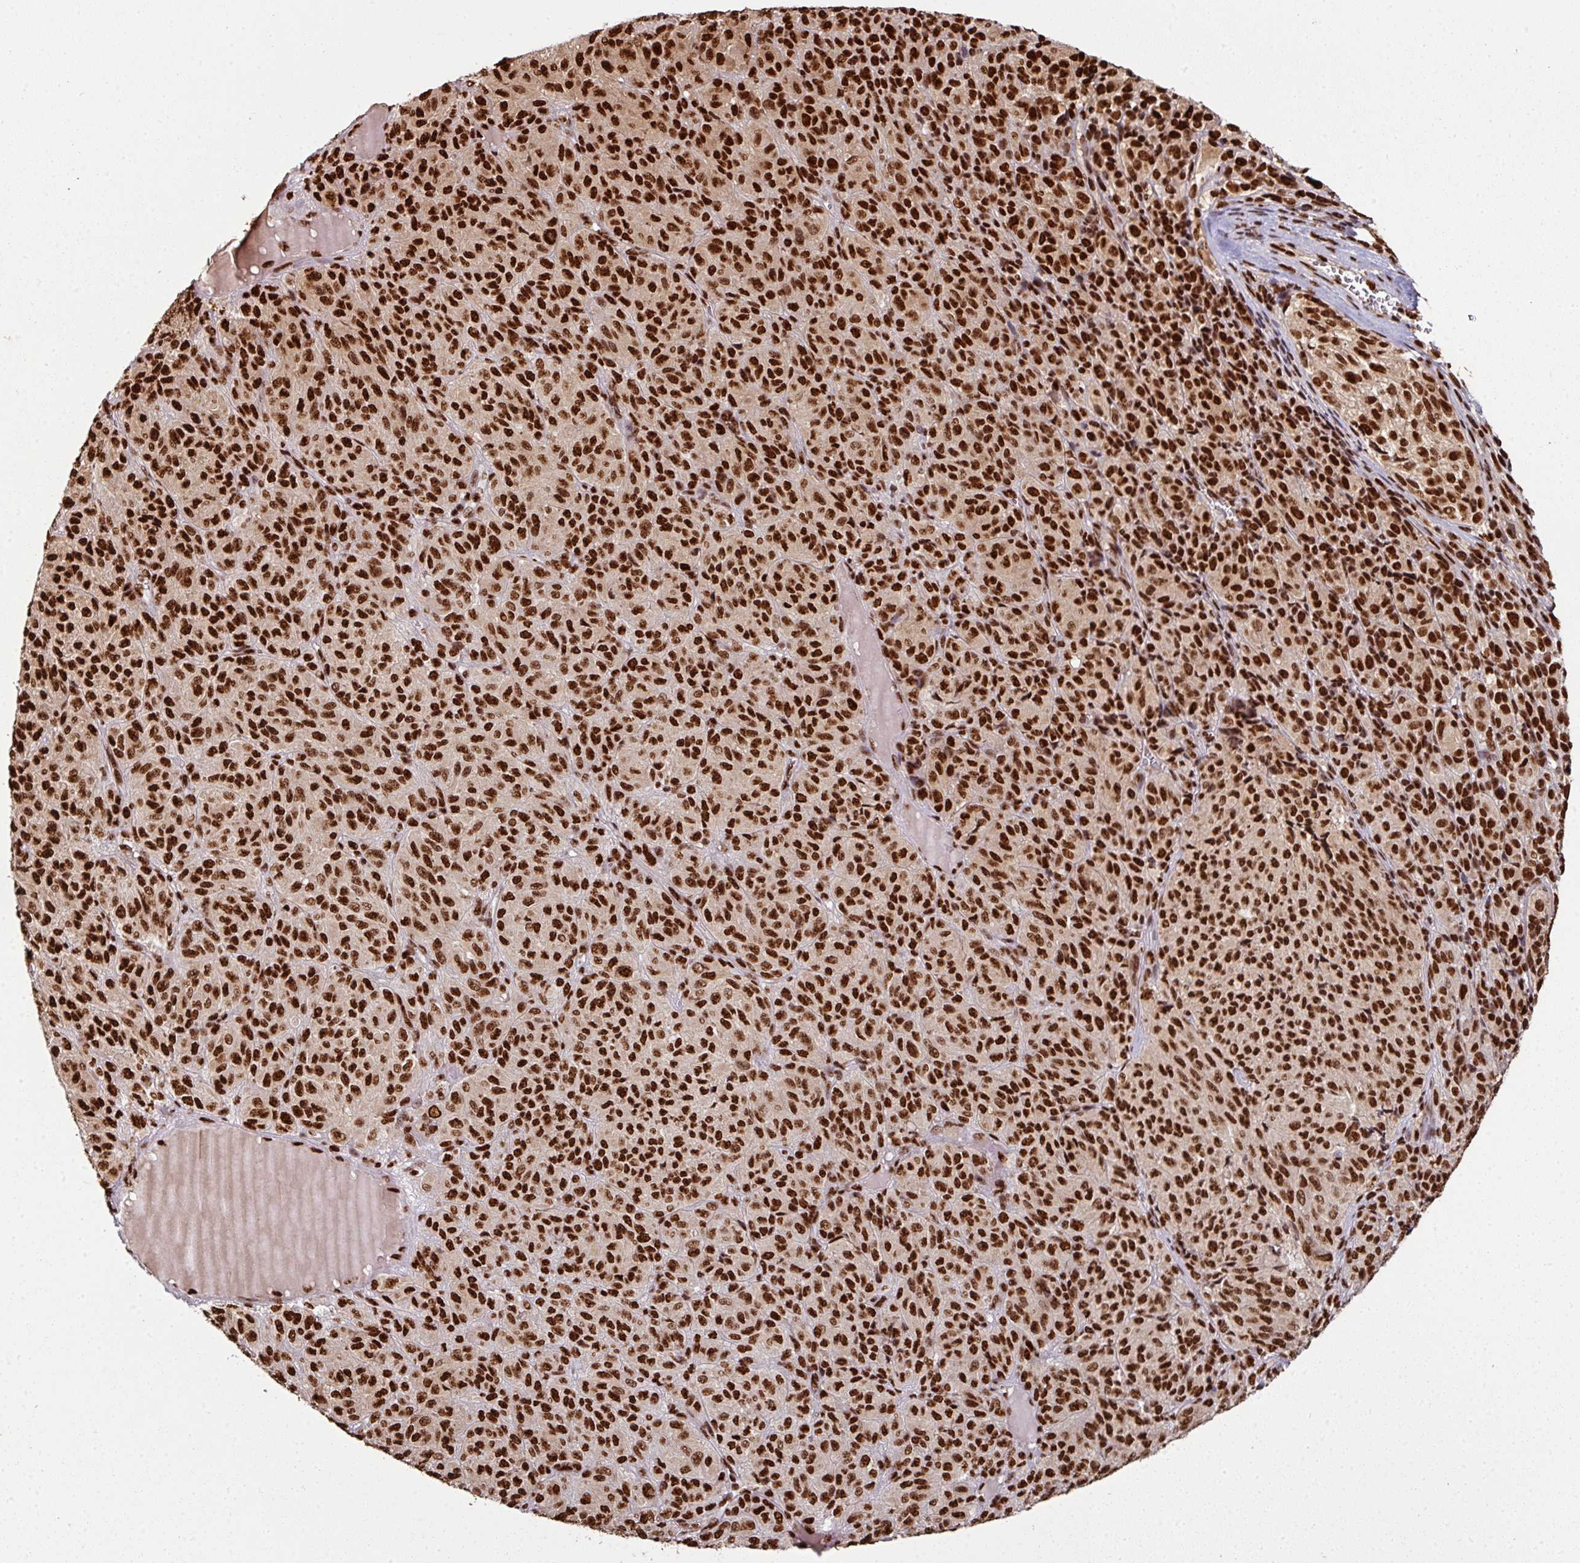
{"staining": {"intensity": "strong", "quantity": ">75%", "location": "nuclear"}, "tissue": "melanoma", "cell_type": "Tumor cells", "image_type": "cancer", "snomed": [{"axis": "morphology", "description": "Malignant melanoma, Metastatic site"}, {"axis": "topography", "description": "Brain"}], "caption": "Melanoma was stained to show a protein in brown. There is high levels of strong nuclear expression in about >75% of tumor cells. (brown staining indicates protein expression, while blue staining denotes nuclei).", "gene": "SIK3", "patient": {"sex": "female", "age": 56}}